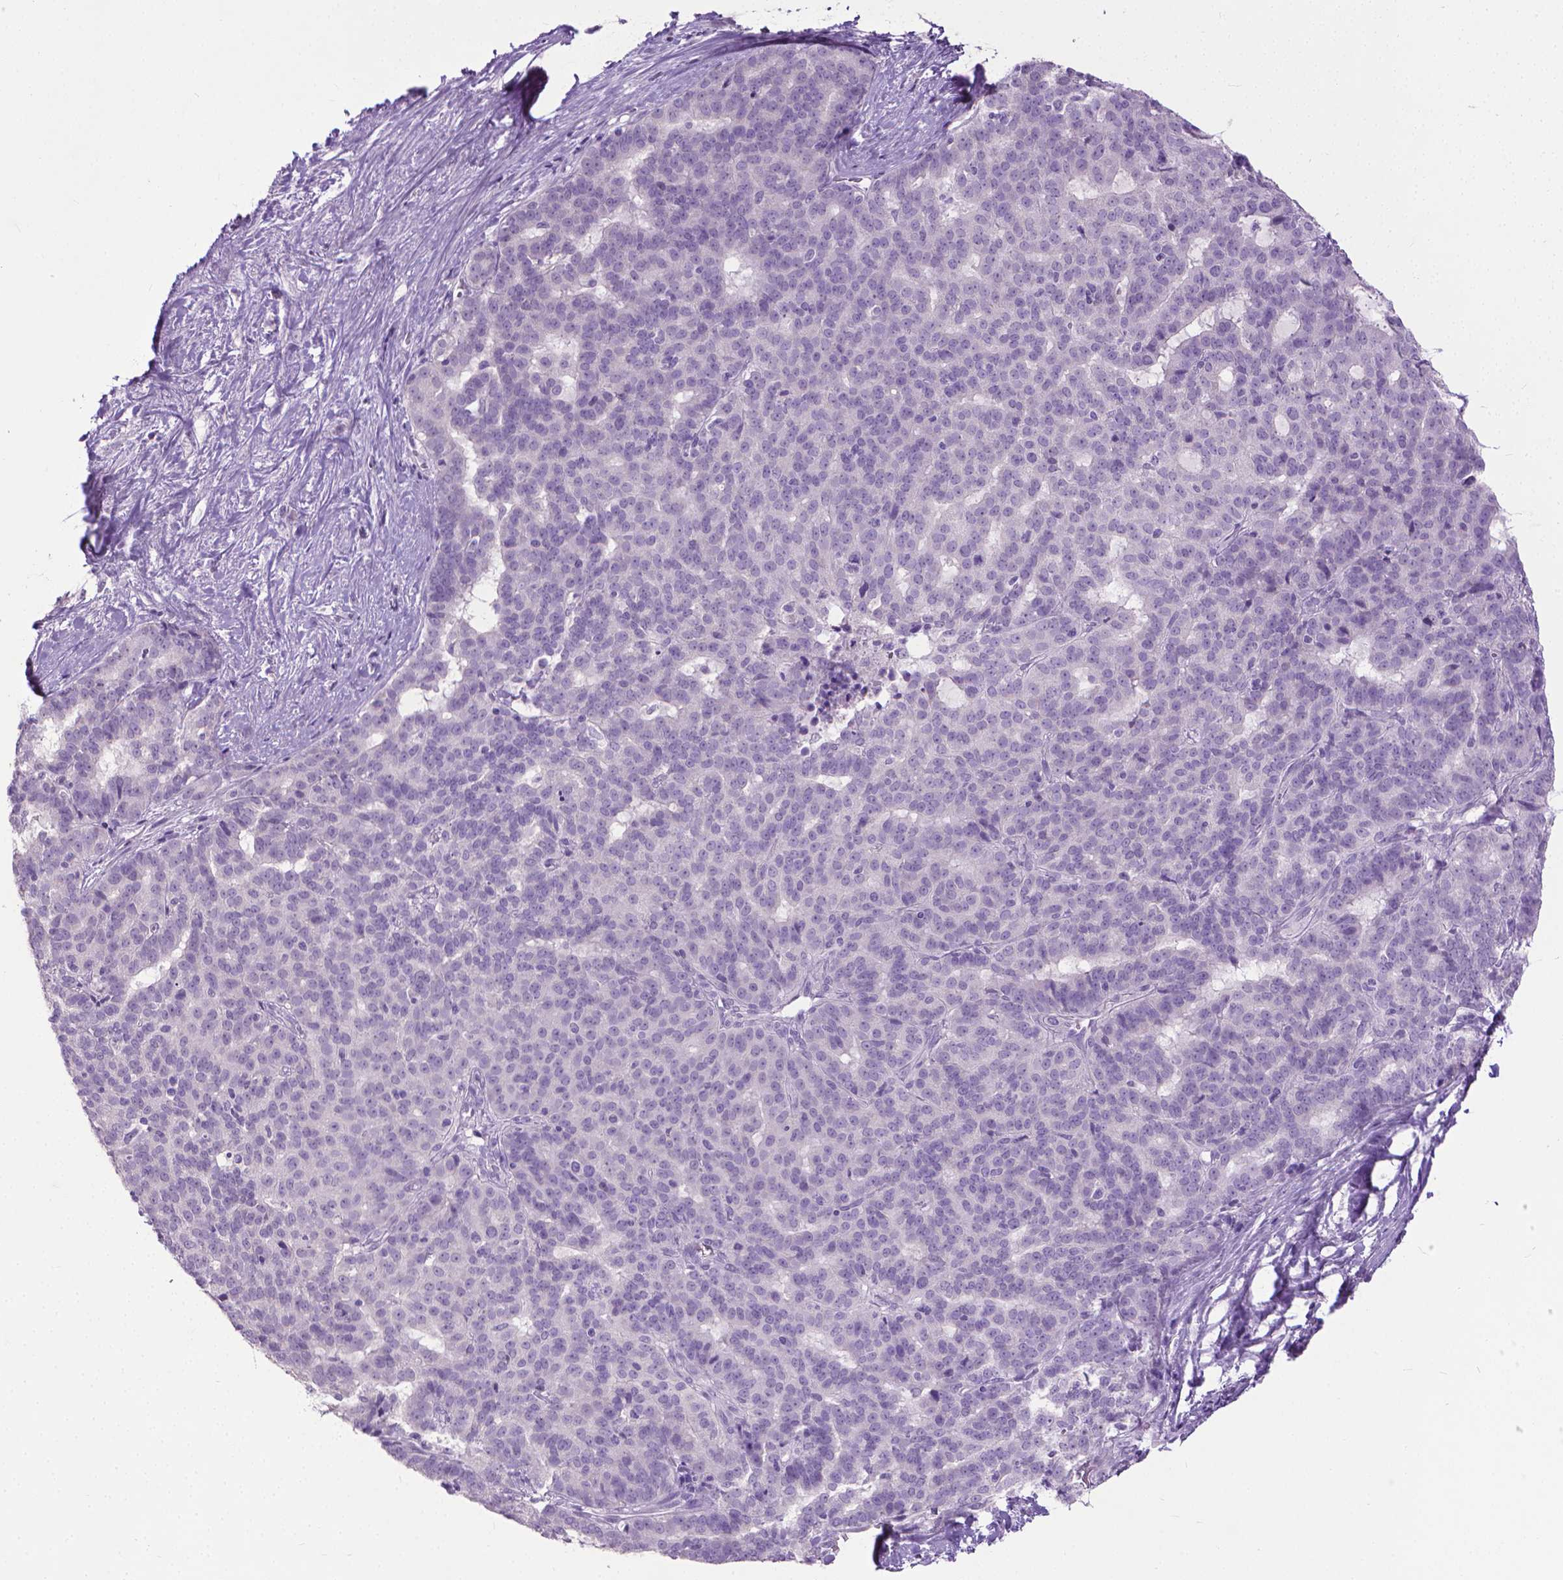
{"staining": {"intensity": "negative", "quantity": "none", "location": "none"}, "tissue": "liver cancer", "cell_type": "Tumor cells", "image_type": "cancer", "snomed": [{"axis": "morphology", "description": "Cholangiocarcinoma"}, {"axis": "topography", "description": "Liver"}], "caption": "Immunohistochemistry of human liver cancer (cholangiocarcinoma) displays no staining in tumor cells. (Brightfield microscopy of DAB immunohistochemistry at high magnification).", "gene": "KRT5", "patient": {"sex": "female", "age": 47}}